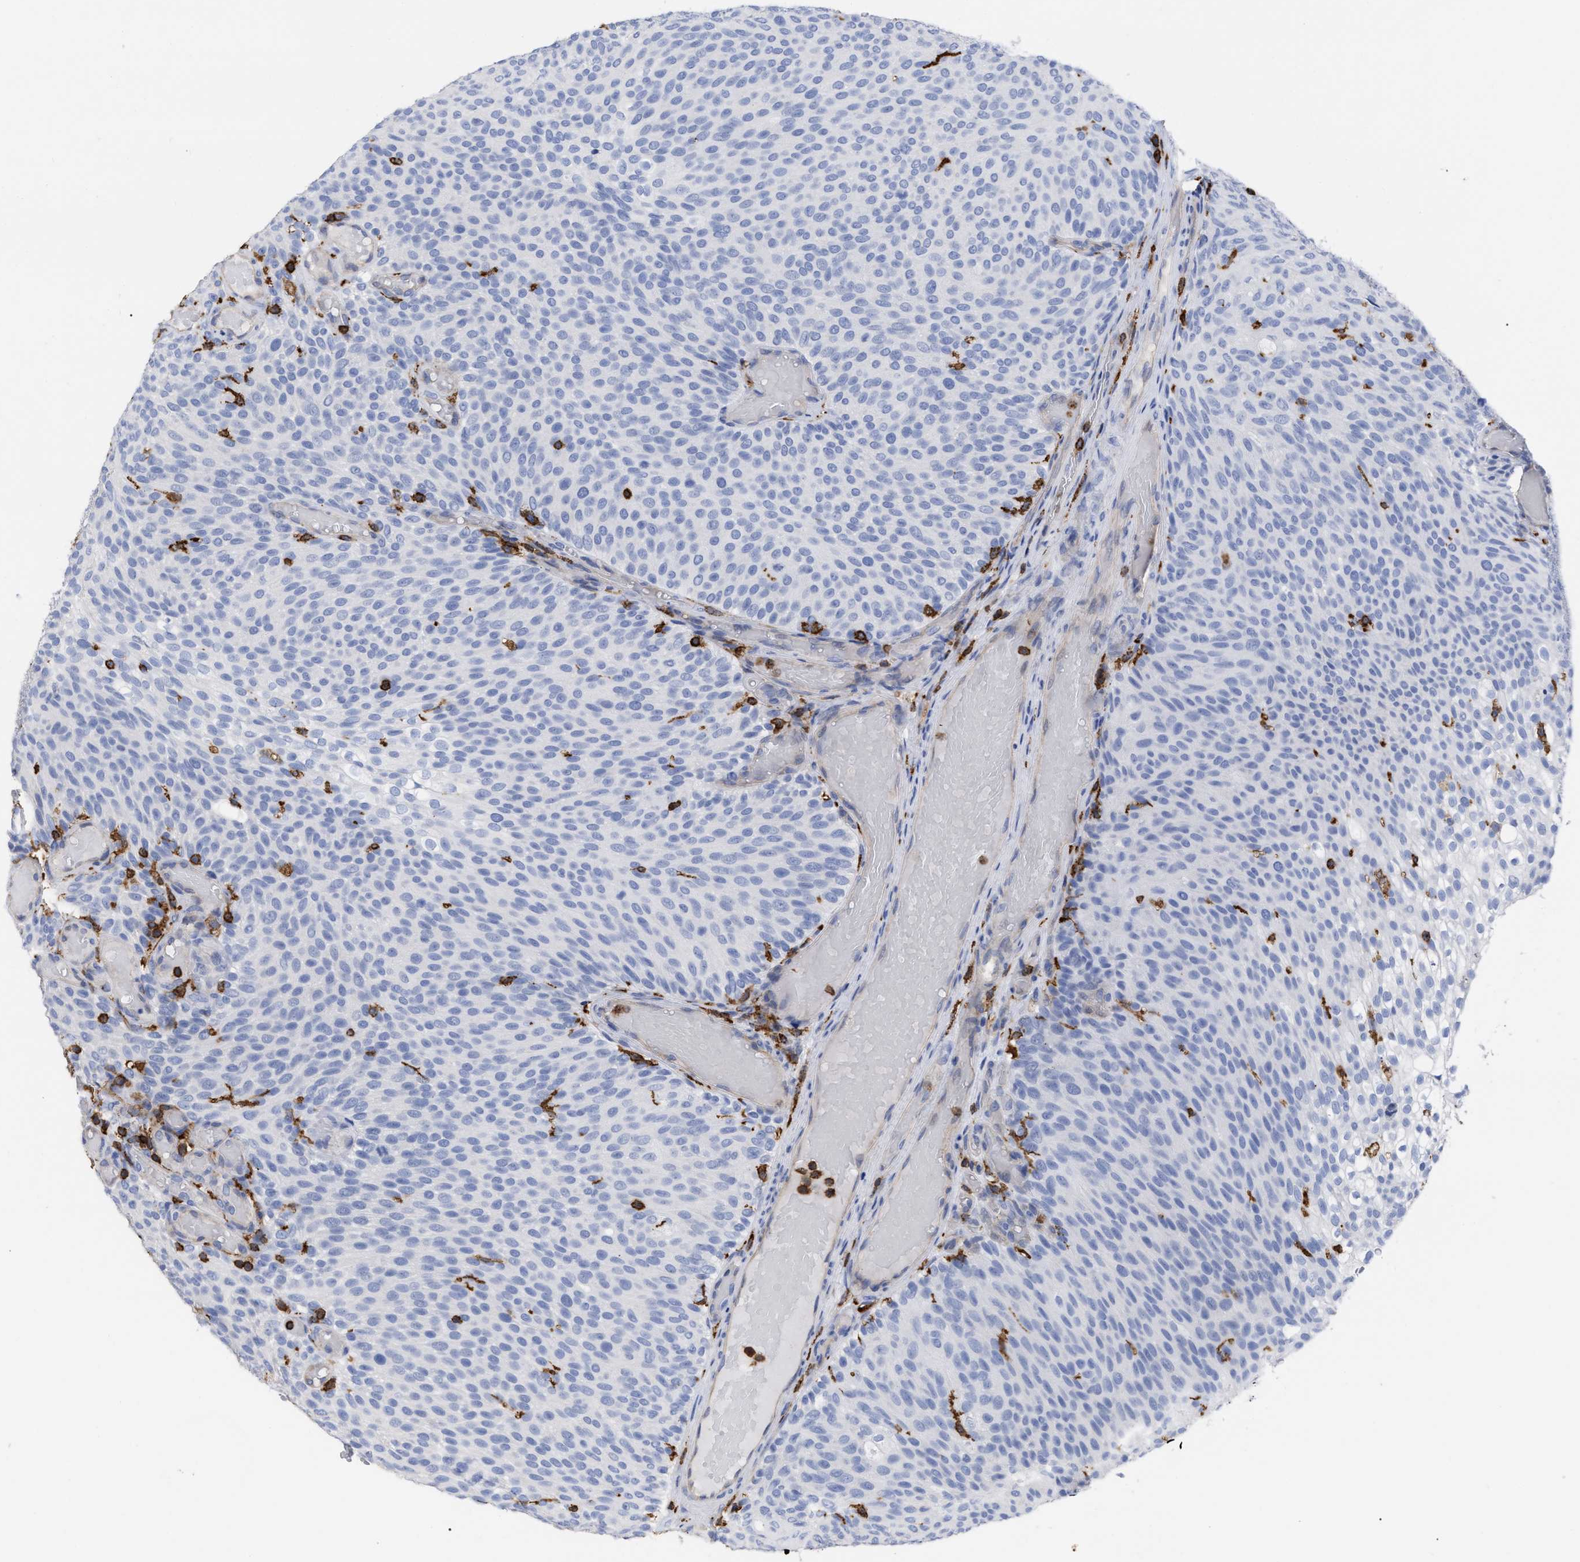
{"staining": {"intensity": "negative", "quantity": "none", "location": "none"}, "tissue": "urothelial cancer", "cell_type": "Tumor cells", "image_type": "cancer", "snomed": [{"axis": "morphology", "description": "Urothelial carcinoma, Low grade"}, {"axis": "topography", "description": "Urinary bladder"}], "caption": "Immunohistochemical staining of human urothelial cancer demonstrates no significant expression in tumor cells. The staining is performed using DAB (3,3'-diaminobenzidine) brown chromogen with nuclei counter-stained in using hematoxylin.", "gene": "HCLS1", "patient": {"sex": "male", "age": 78}}